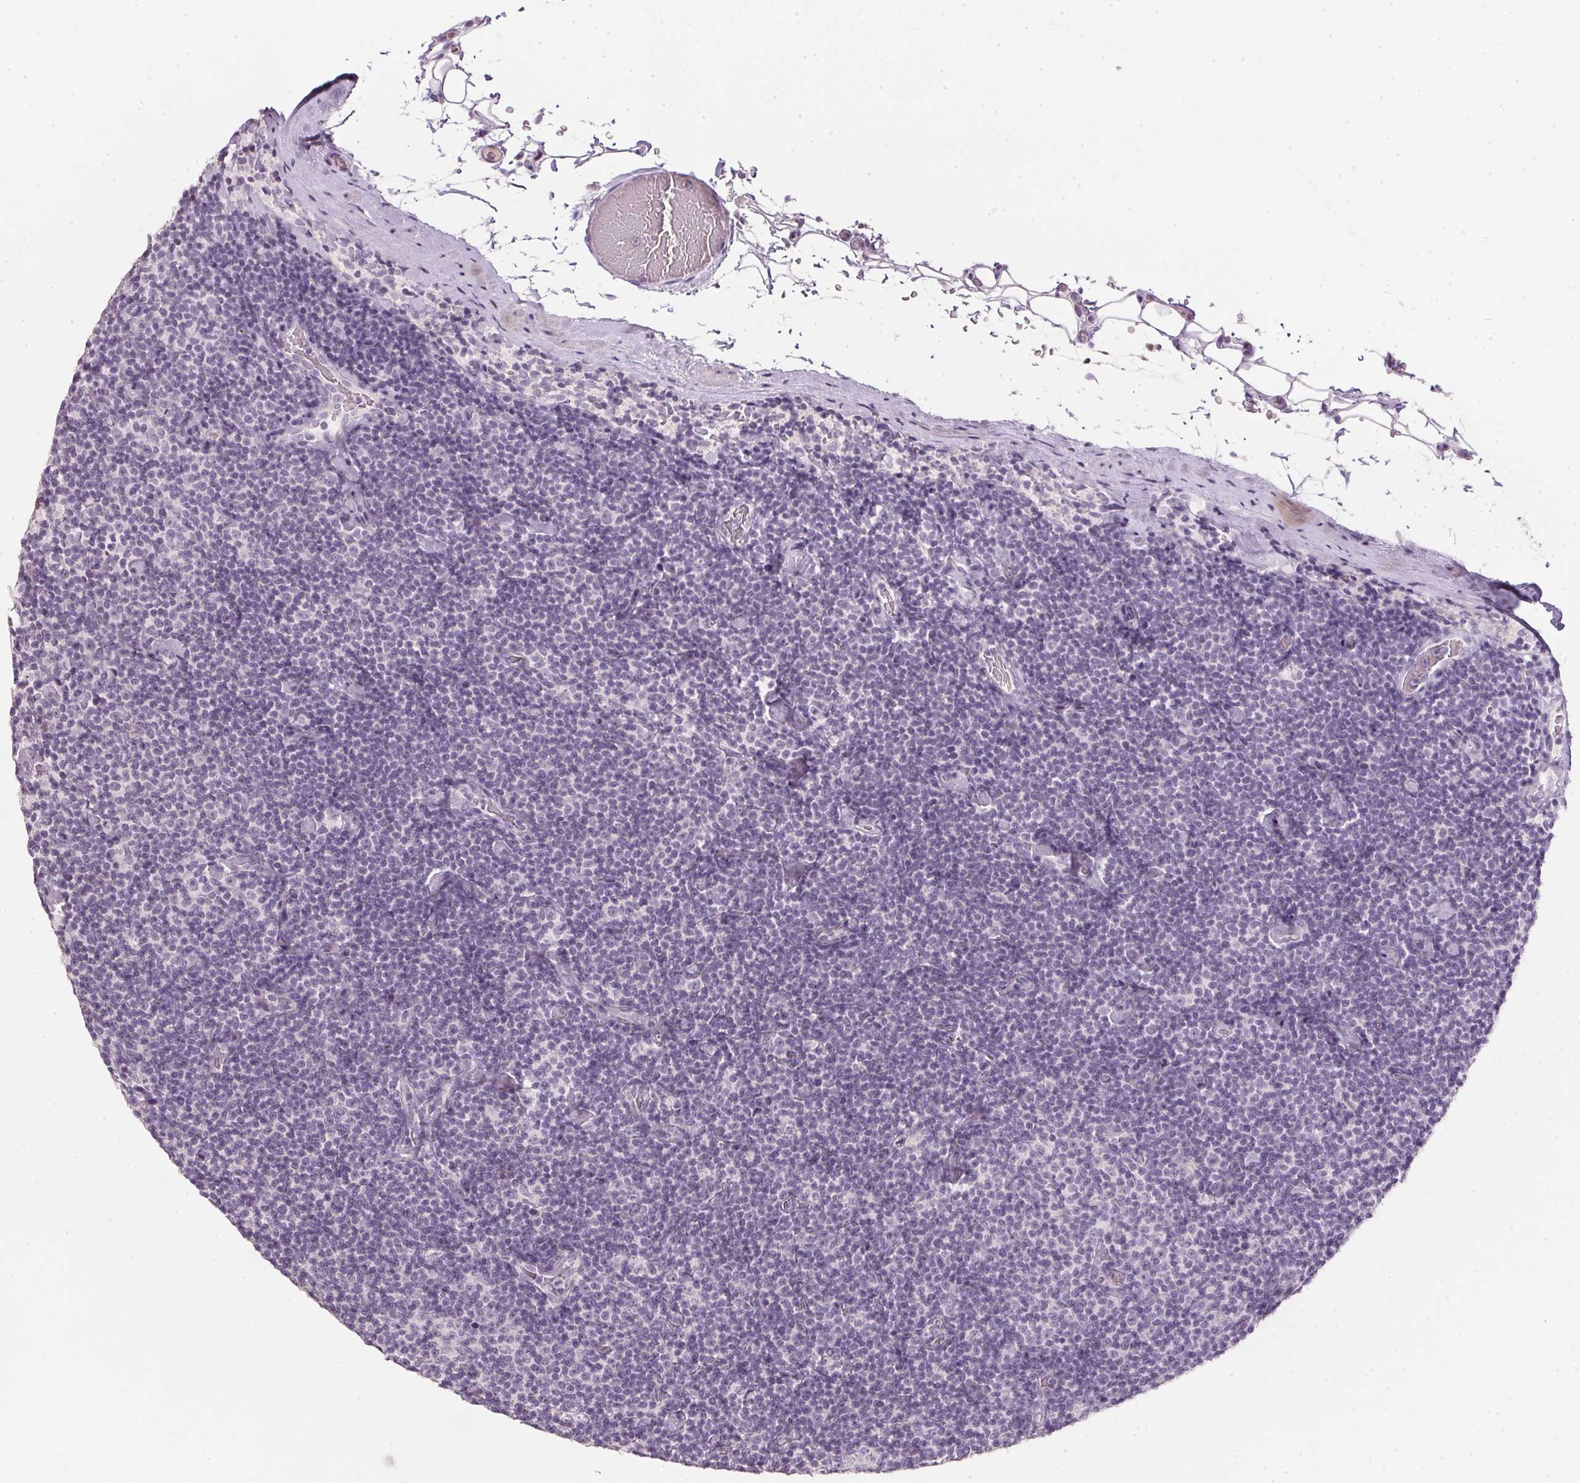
{"staining": {"intensity": "negative", "quantity": "none", "location": "none"}, "tissue": "lymphoma", "cell_type": "Tumor cells", "image_type": "cancer", "snomed": [{"axis": "morphology", "description": "Malignant lymphoma, non-Hodgkin's type, Low grade"}, {"axis": "topography", "description": "Lymph node"}], "caption": "Tumor cells are negative for protein expression in human low-grade malignant lymphoma, non-Hodgkin's type. (DAB (3,3'-diaminobenzidine) immunohistochemistry with hematoxylin counter stain).", "gene": "IGFBP1", "patient": {"sex": "male", "age": 81}}